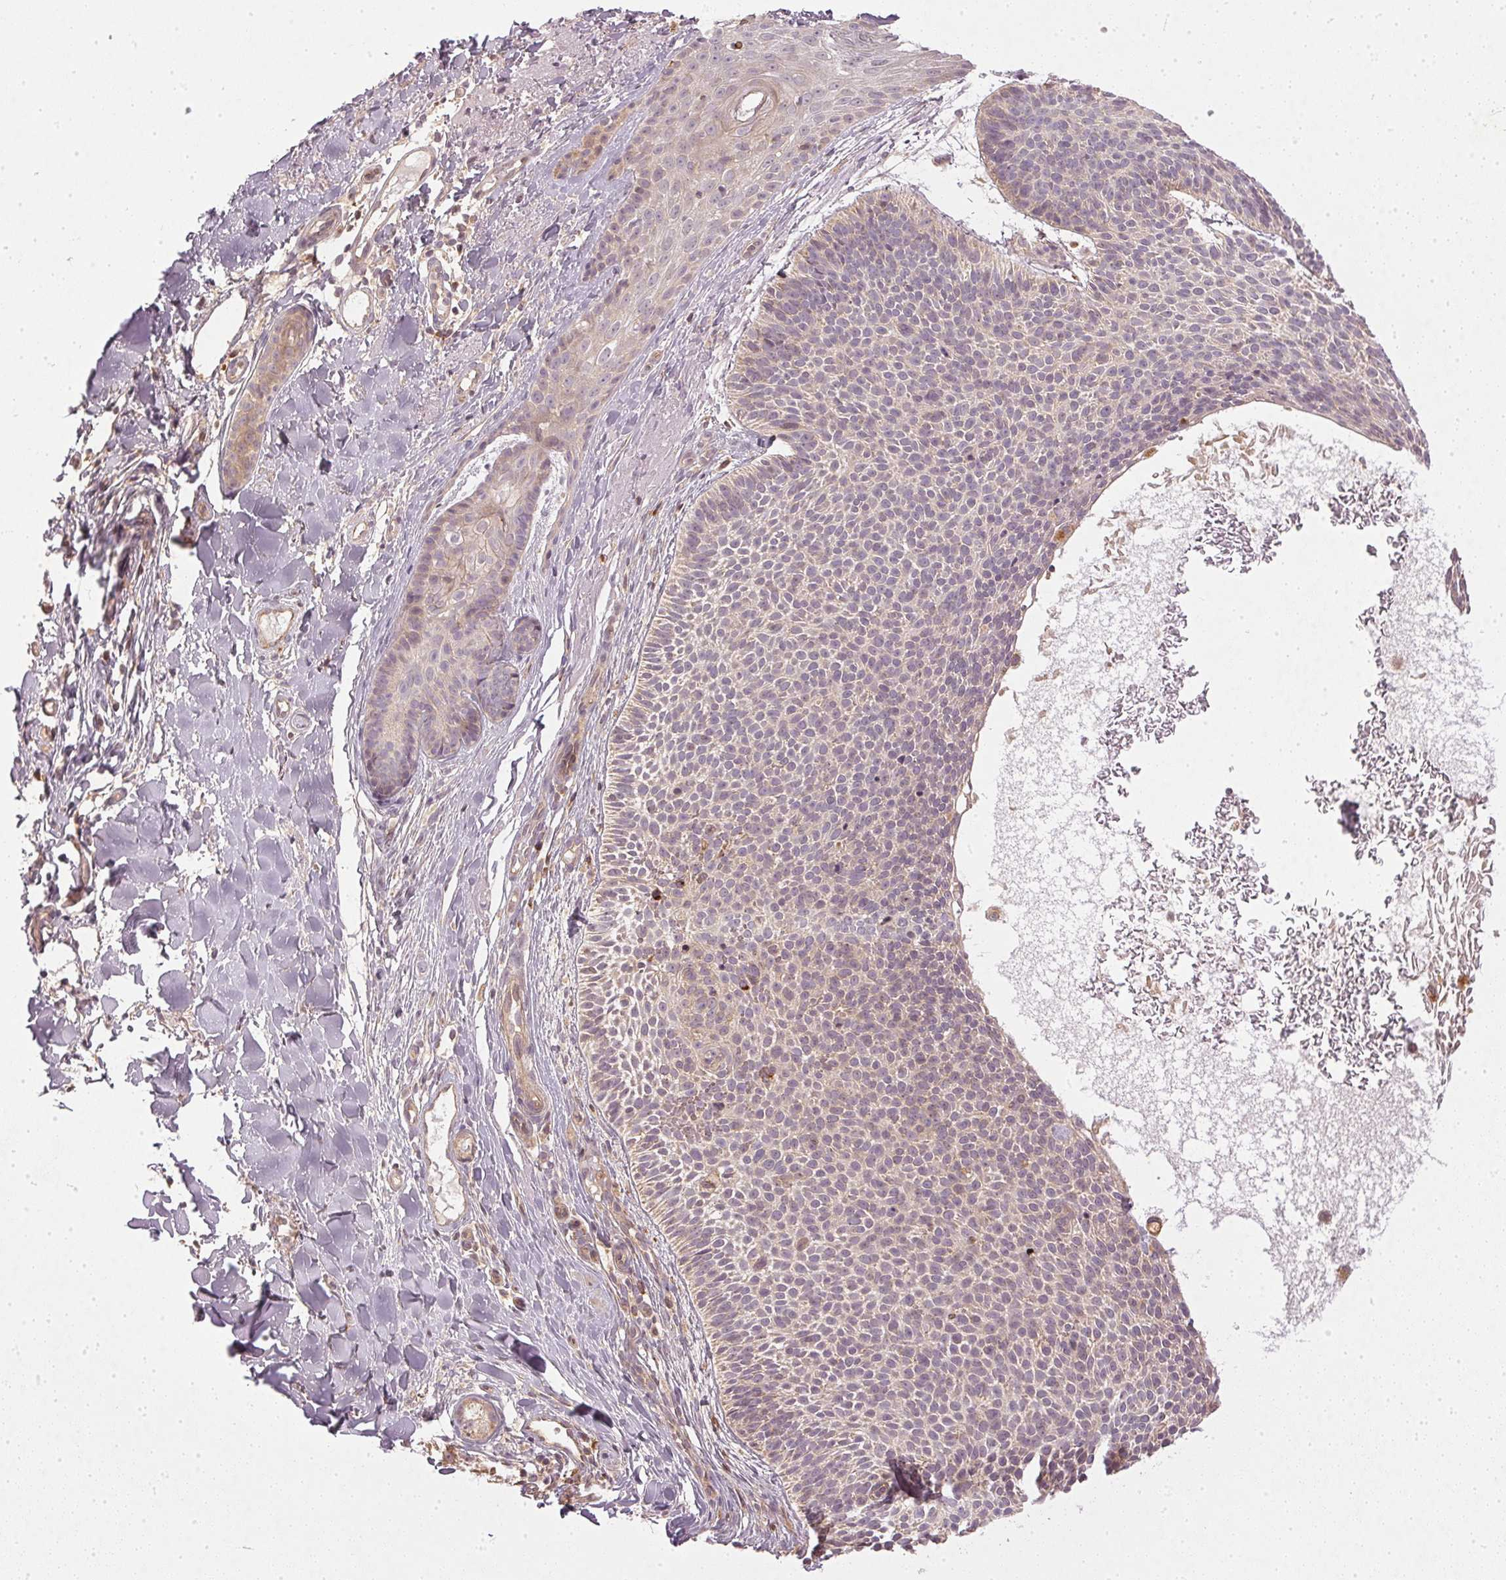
{"staining": {"intensity": "weak", "quantity": "<25%", "location": "cytoplasmic/membranous"}, "tissue": "skin cancer", "cell_type": "Tumor cells", "image_type": "cancer", "snomed": [{"axis": "morphology", "description": "Basal cell carcinoma"}, {"axis": "topography", "description": "Skin"}], "caption": "Skin cancer (basal cell carcinoma) was stained to show a protein in brown. There is no significant staining in tumor cells.", "gene": "NADK2", "patient": {"sex": "male", "age": 82}}